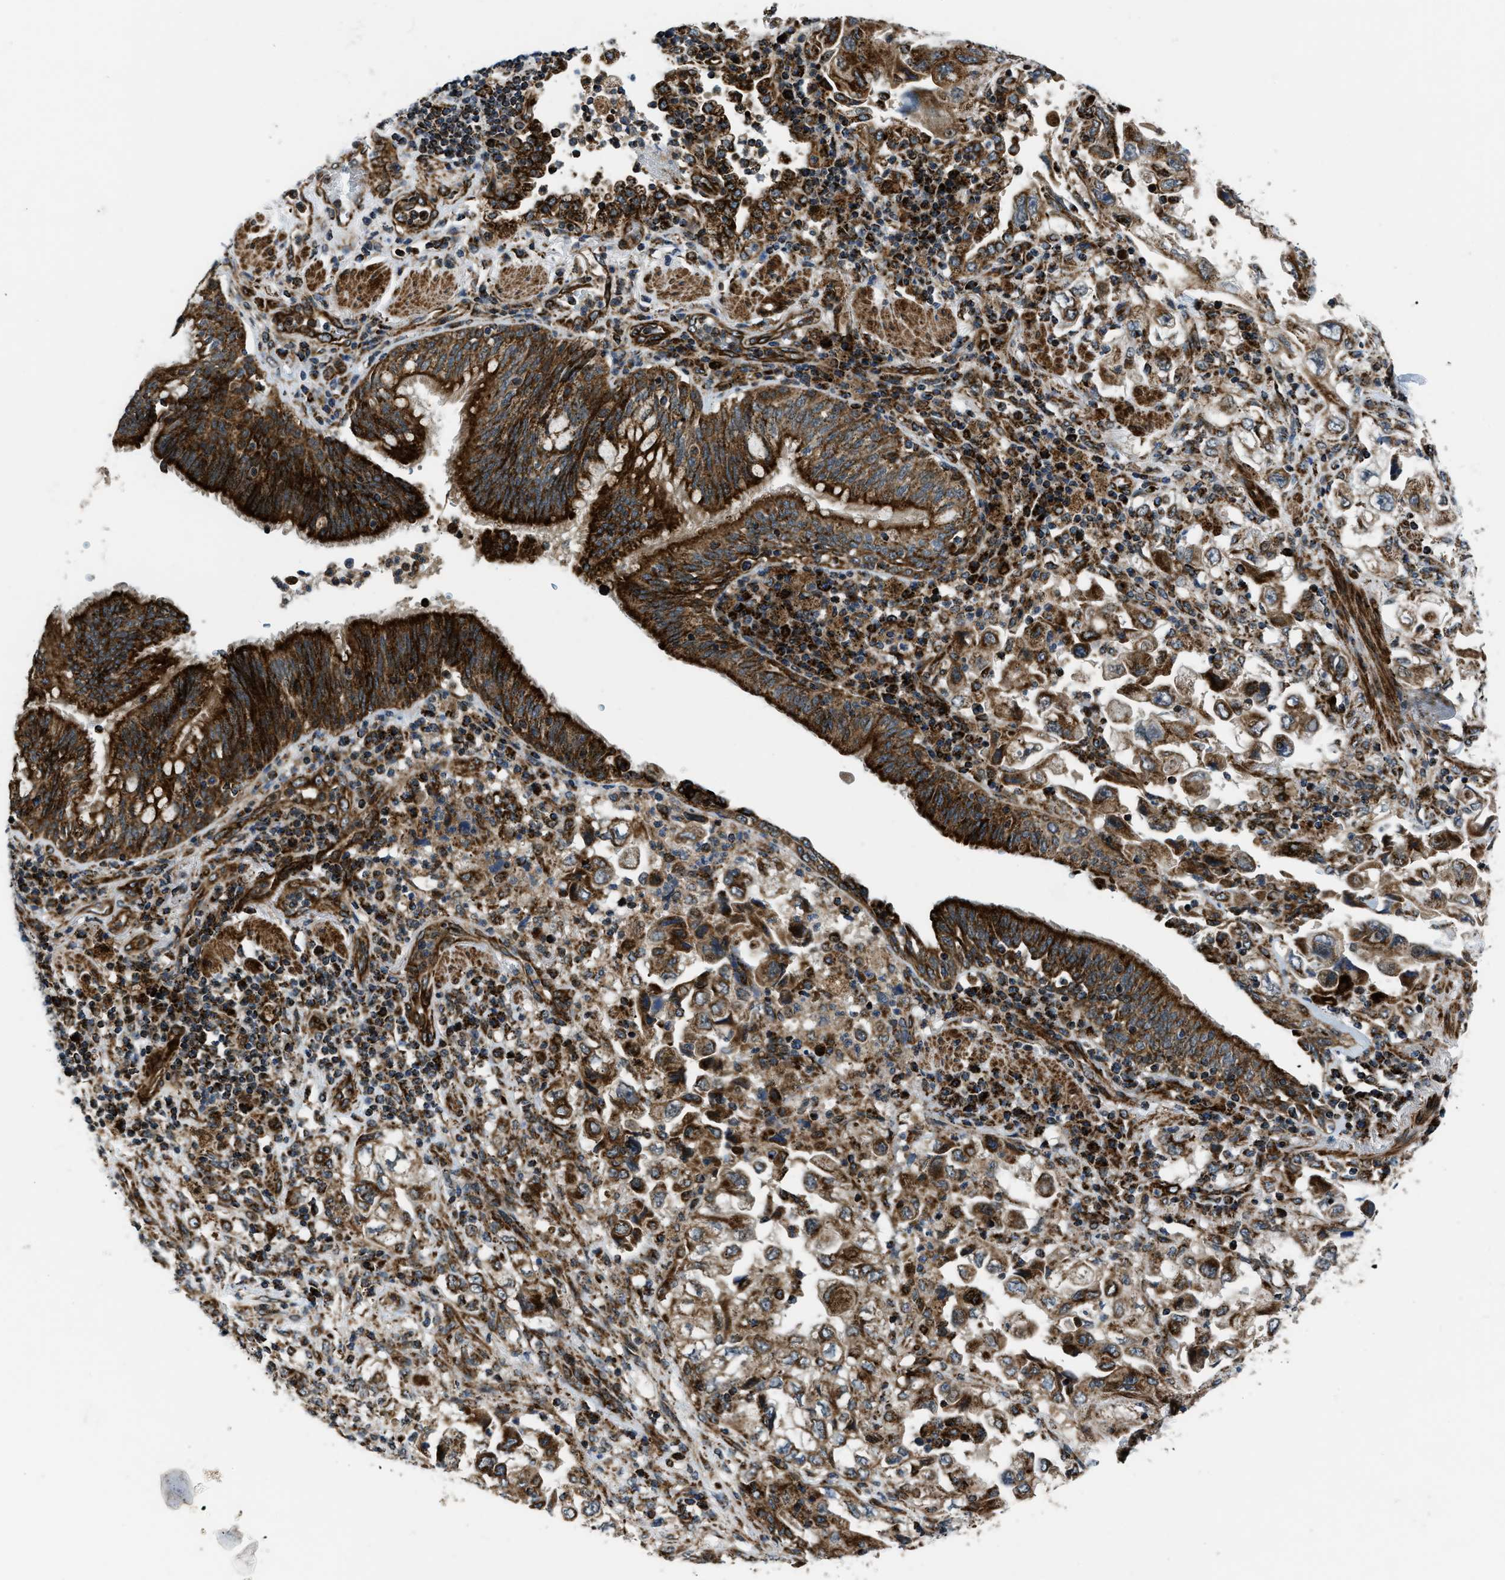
{"staining": {"intensity": "moderate", "quantity": ">75%", "location": "cytoplasmic/membranous"}, "tissue": "lung cancer", "cell_type": "Tumor cells", "image_type": "cancer", "snomed": [{"axis": "morphology", "description": "Adenocarcinoma, NOS"}, {"axis": "topography", "description": "Lung"}], "caption": "Tumor cells demonstrate medium levels of moderate cytoplasmic/membranous positivity in about >75% of cells in adenocarcinoma (lung).", "gene": "GSDME", "patient": {"sex": "male", "age": 64}}